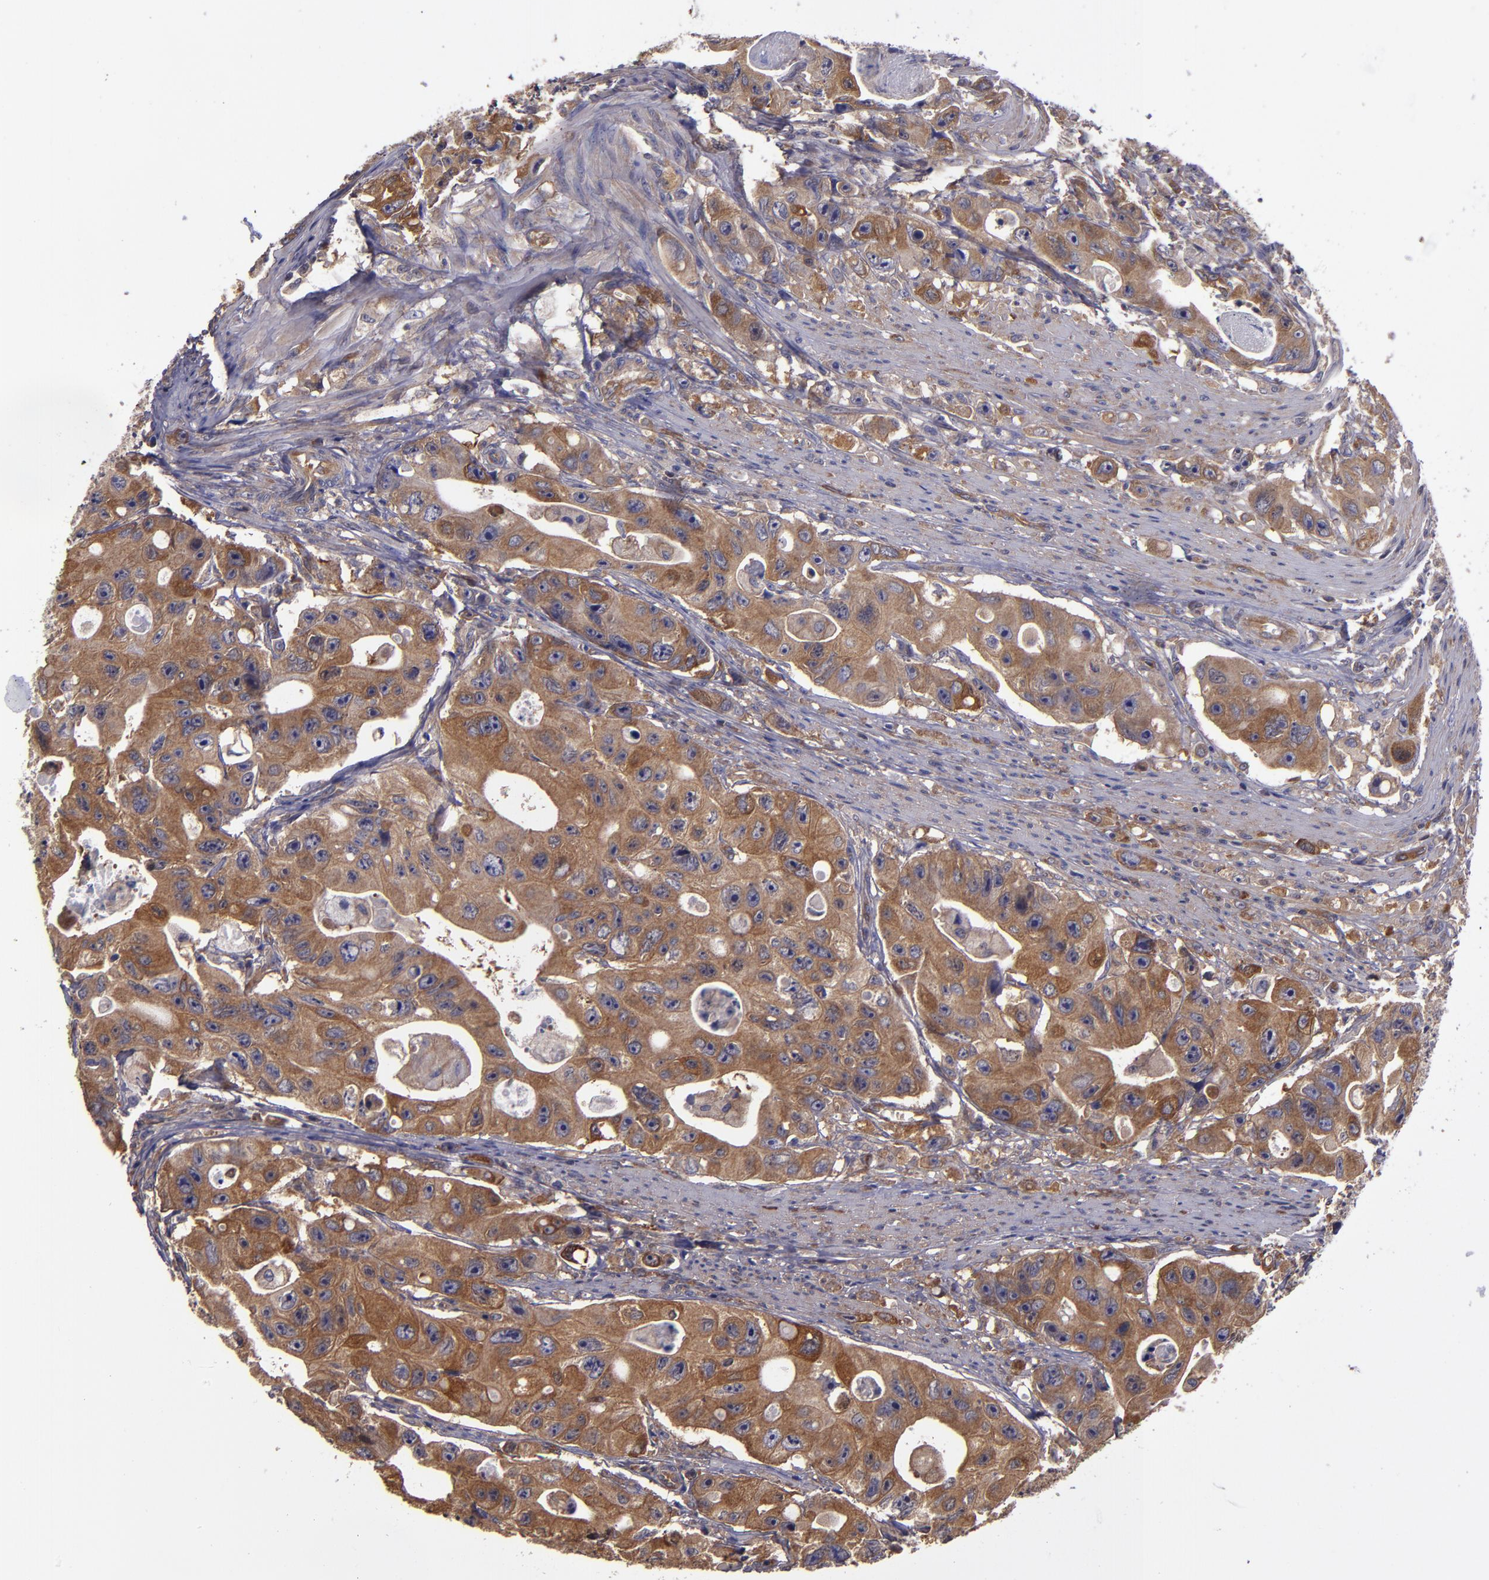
{"staining": {"intensity": "moderate", "quantity": ">75%", "location": "cytoplasmic/membranous"}, "tissue": "colorectal cancer", "cell_type": "Tumor cells", "image_type": "cancer", "snomed": [{"axis": "morphology", "description": "Adenocarcinoma, NOS"}, {"axis": "topography", "description": "Colon"}], "caption": "High-power microscopy captured an IHC photomicrograph of colorectal adenocarcinoma, revealing moderate cytoplasmic/membranous positivity in about >75% of tumor cells. (DAB (3,3'-diaminobenzidine) IHC, brown staining for protein, blue staining for nuclei).", "gene": "CARS1", "patient": {"sex": "female", "age": 46}}